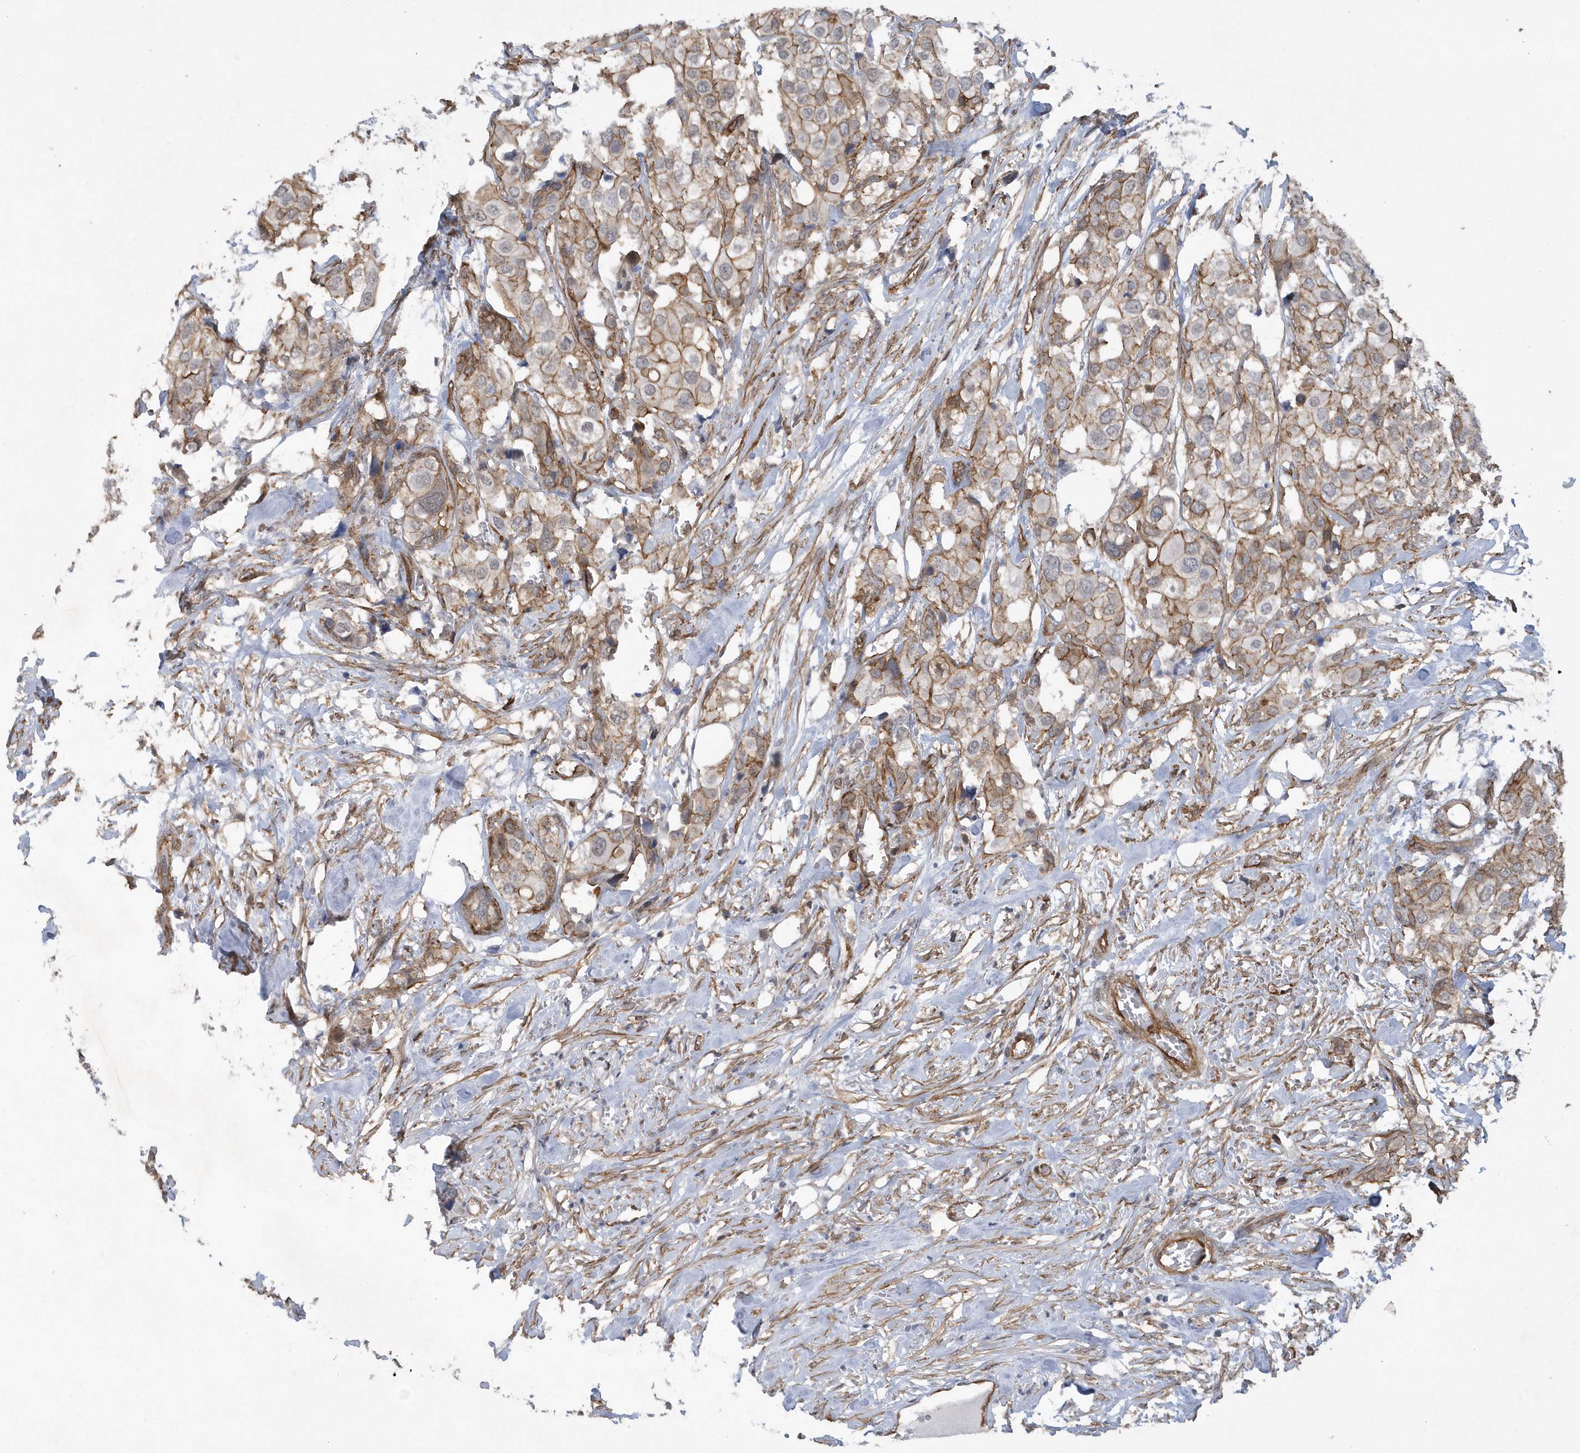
{"staining": {"intensity": "moderate", "quantity": ">75%", "location": "cytoplasmic/membranous"}, "tissue": "urothelial cancer", "cell_type": "Tumor cells", "image_type": "cancer", "snomed": [{"axis": "morphology", "description": "Urothelial carcinoma, High grade"}, {"axis": "topography", "description": "Urinary bladder"}], "caption": "High-grade urothelial carcinoma was stained to show a protein in brown. There is medium levels of moderate cytoplasmic/membranous staining in about >75% of tumor cells. The staining is performed using DAB brown chromogen to label protein expression. The nuclei are counter-stained blue using hematoxylin.", "gene": "RAI14", "patient": {"sex": "male", "age": 64}}